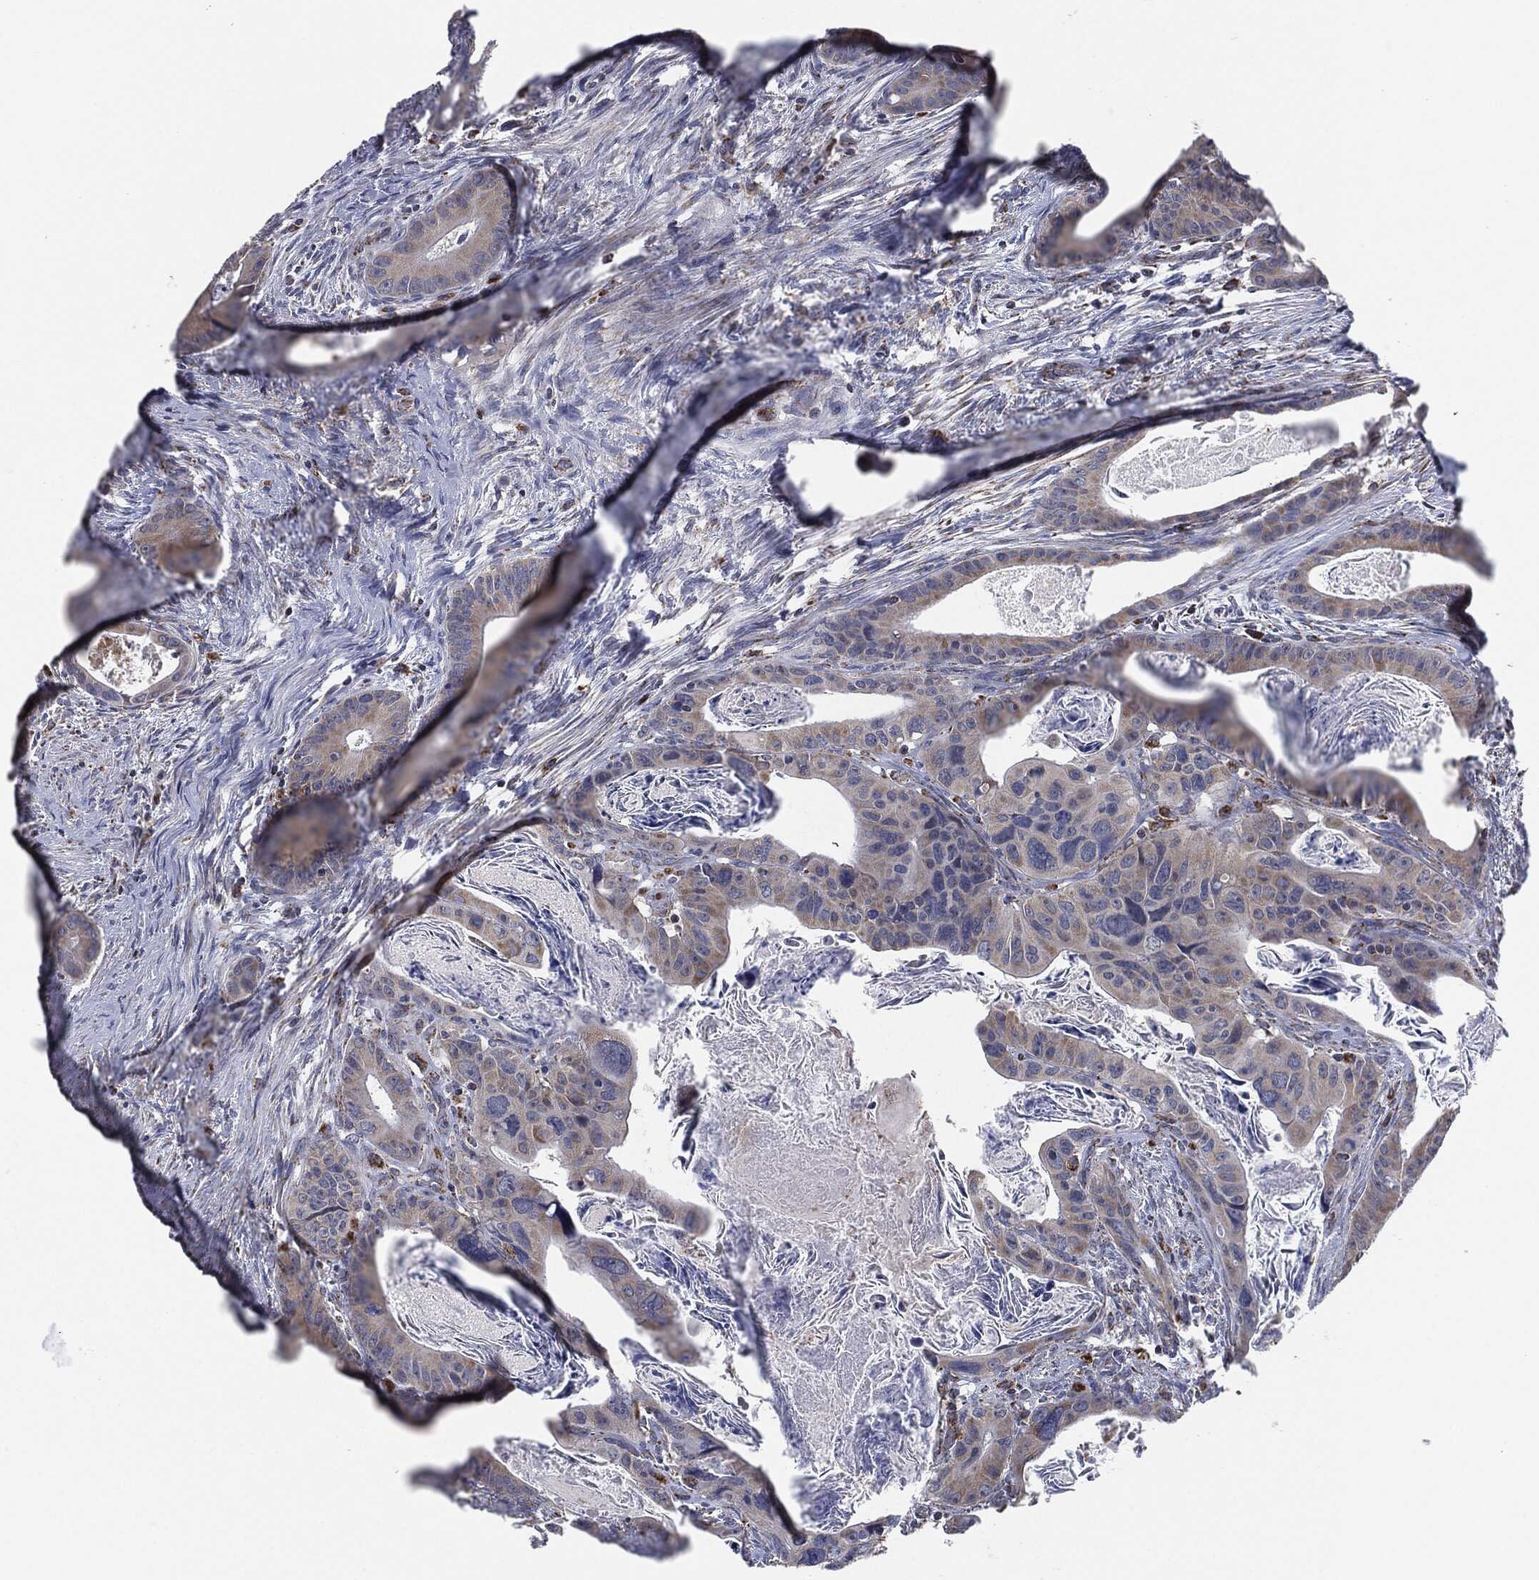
{"staining": {"intensity": "weak", "quantity": "25%-75%", "location": "cytoplasmic/membranous"}, "tissue": "colorectal cancer", "cell_type": "Tumor cells", "image_type": "cancer", "snomed": [{"axis": "morphology", "description": "Adenocarcinoma, NOS"}, {"axis": "topography", "description": "Rectum"}], "caption": "Adenocarcinoma (colorectal) stained for a protein displays weak cytoplasmic/membranous positivity in tumor cells. (DAB (3,3'-diaminobenzidine) IHC, brown staining for protein, blue staining for nuclei).", "gene": "NDUFV2", "patient": {"sex": "male", "age": 64}}